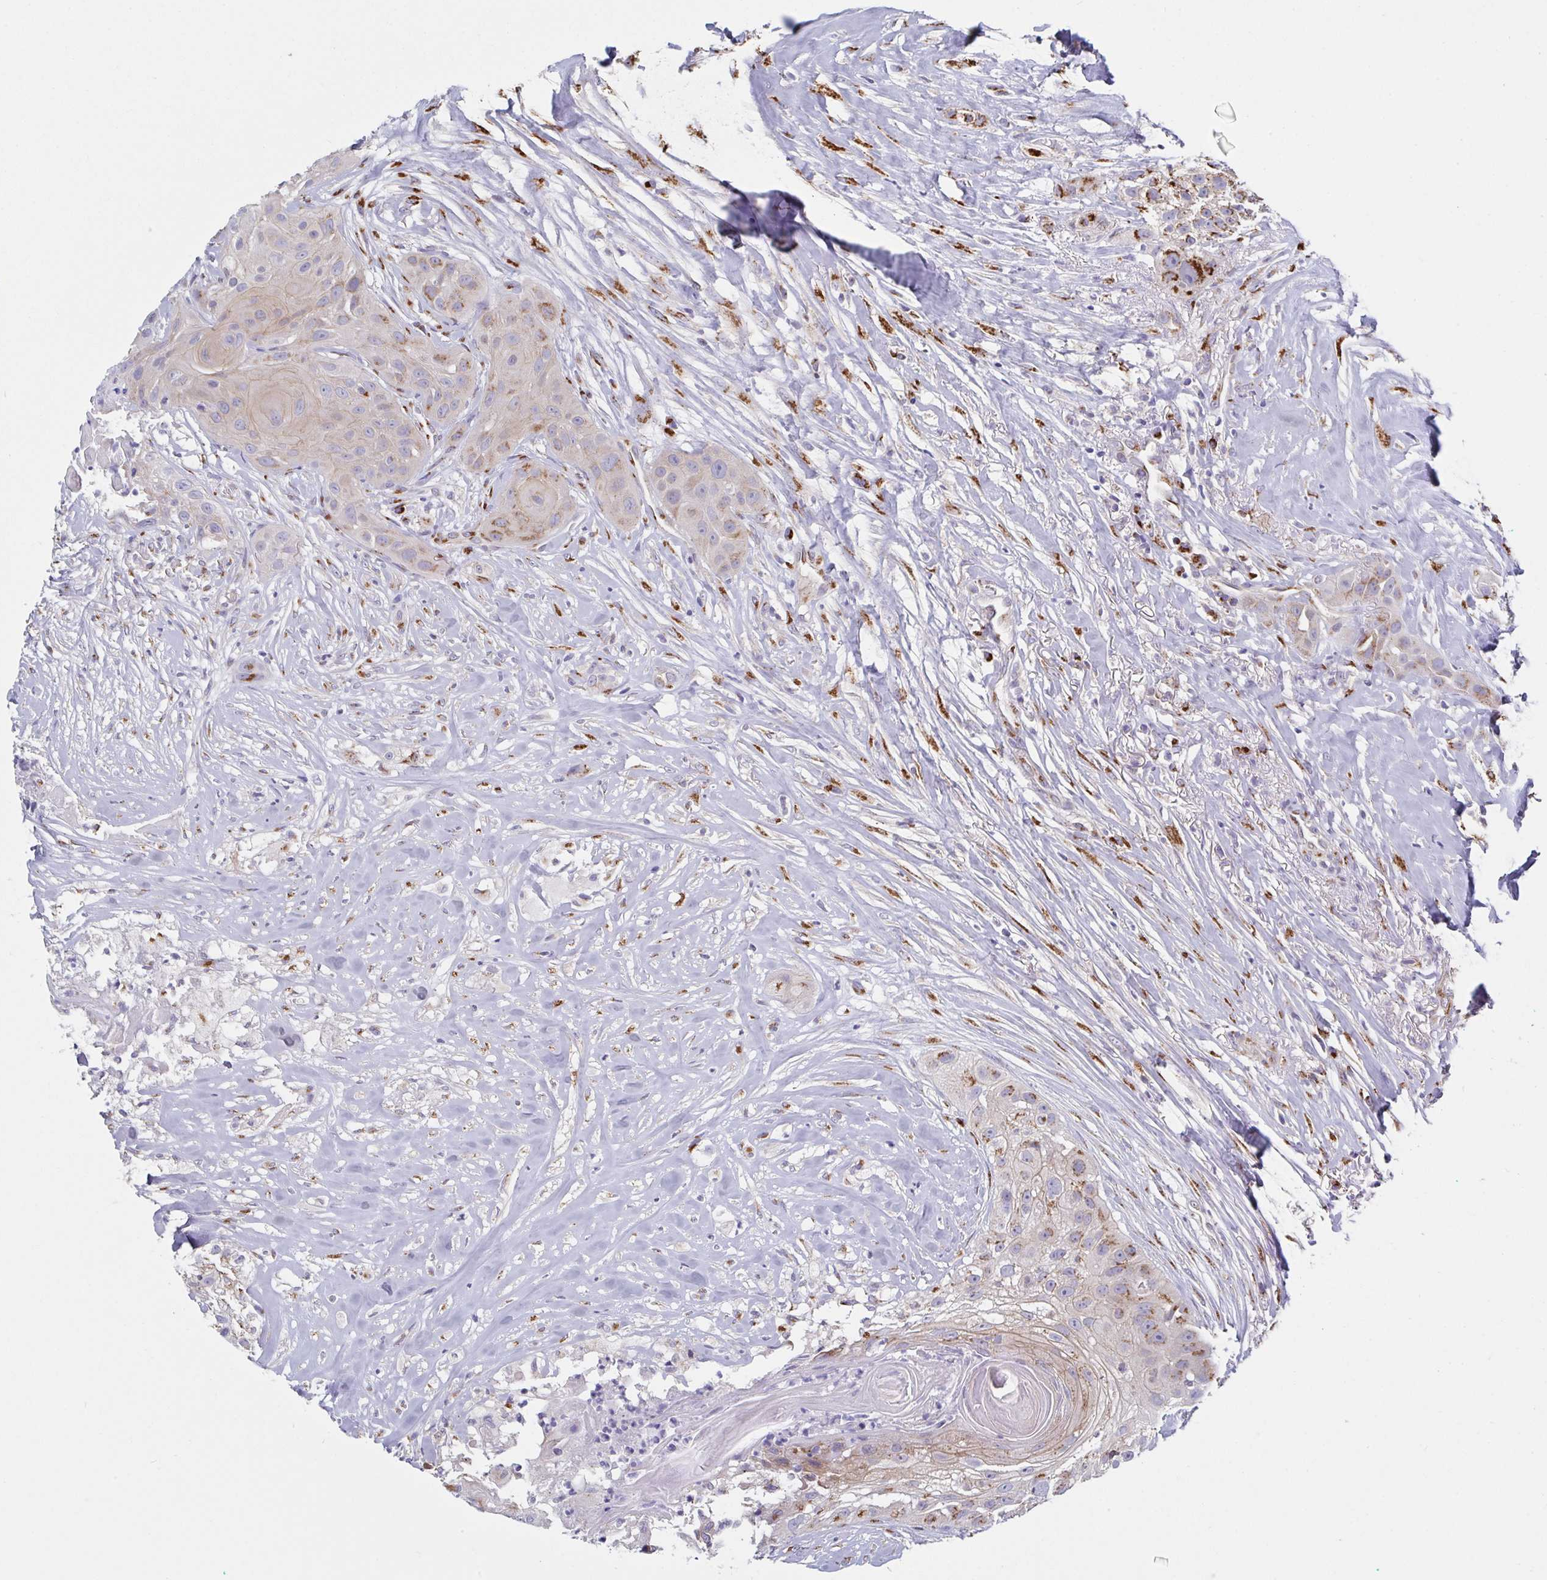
{"staining": {"intensity": "strong", "quantity": "25%-75%", "location": "cytoplasmic/membranous"}, "tissue": "head and neck cancer", "cell_type": "Tumor cells", "image_type": "cancer", "snomed": [{"axis": "morphology", "description": "Squamous cell carcinoma, NOS"}, {"axis": "topography", "description": "Head-Neck"}], "caption": "Immunohistochemical staining of head and neck cancer displays strong cytoplasmic/membranous protein expression in about 25%-75% of tumor cells.", "gene": "PROSER3", "patient": {"sex": "male", "age": 83}}